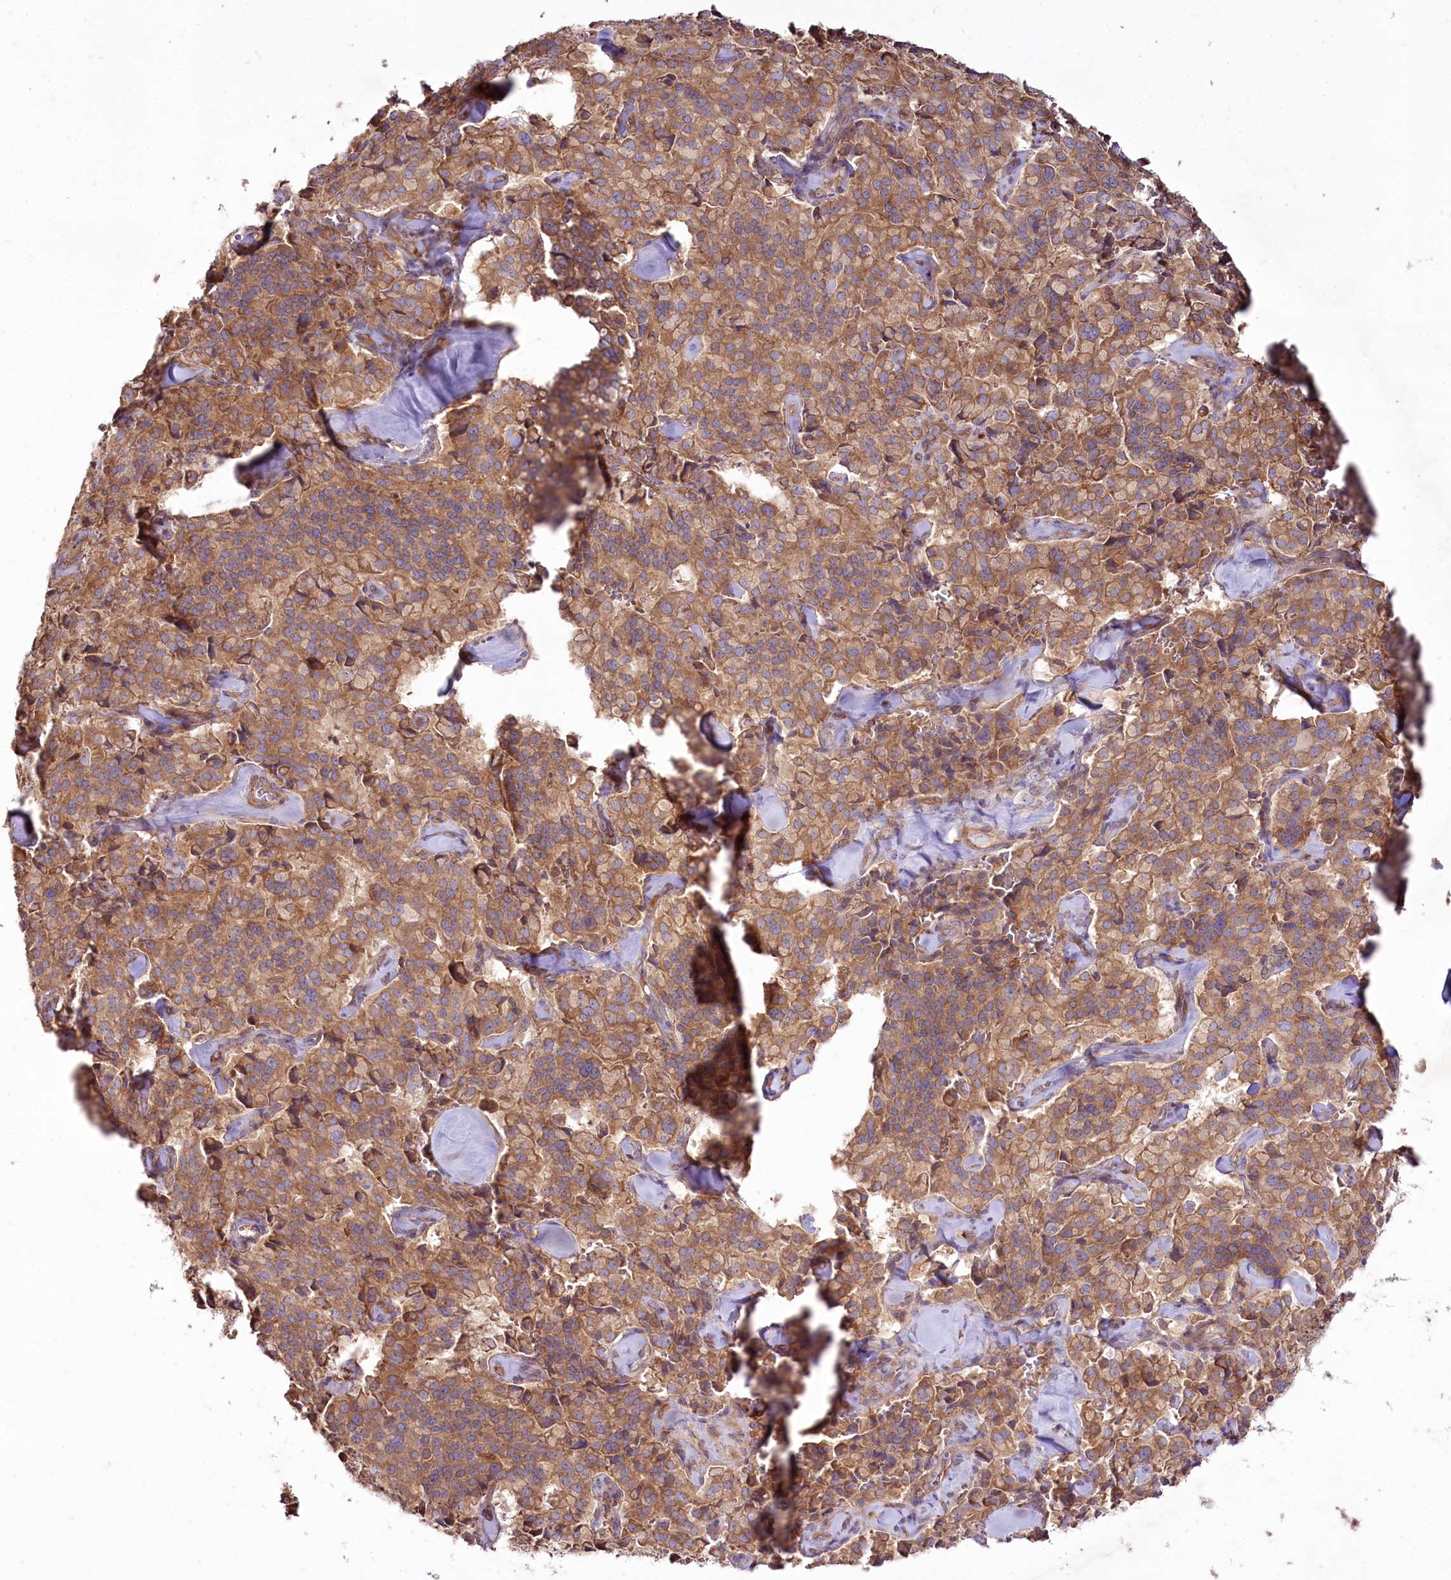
{"staining": {"intensity": "moderate", "quantity": ">75%", "location": "cytoplasmic/membranous"}, "tissue": "pancreatic cancer", "cell_type": "Tumor cells", "image_type": "cancer", "snomed": [{"axis": "morphology", "description": "Adenocarcinoma, NOS"}, {"axis": "topography", "description": "Pancreas"}], "caption": "Brown immunohistochemical staining in pancreatic cancer (adenocarcinoma) exhibits moderate cytoplasmic/membranous expression in approximately >75% of tumor cells. (Brightfield microscopy of DAB IHC at high magnification).", "gene": "SH3TC1", "patient": {"sex": "male", "age": 65}}